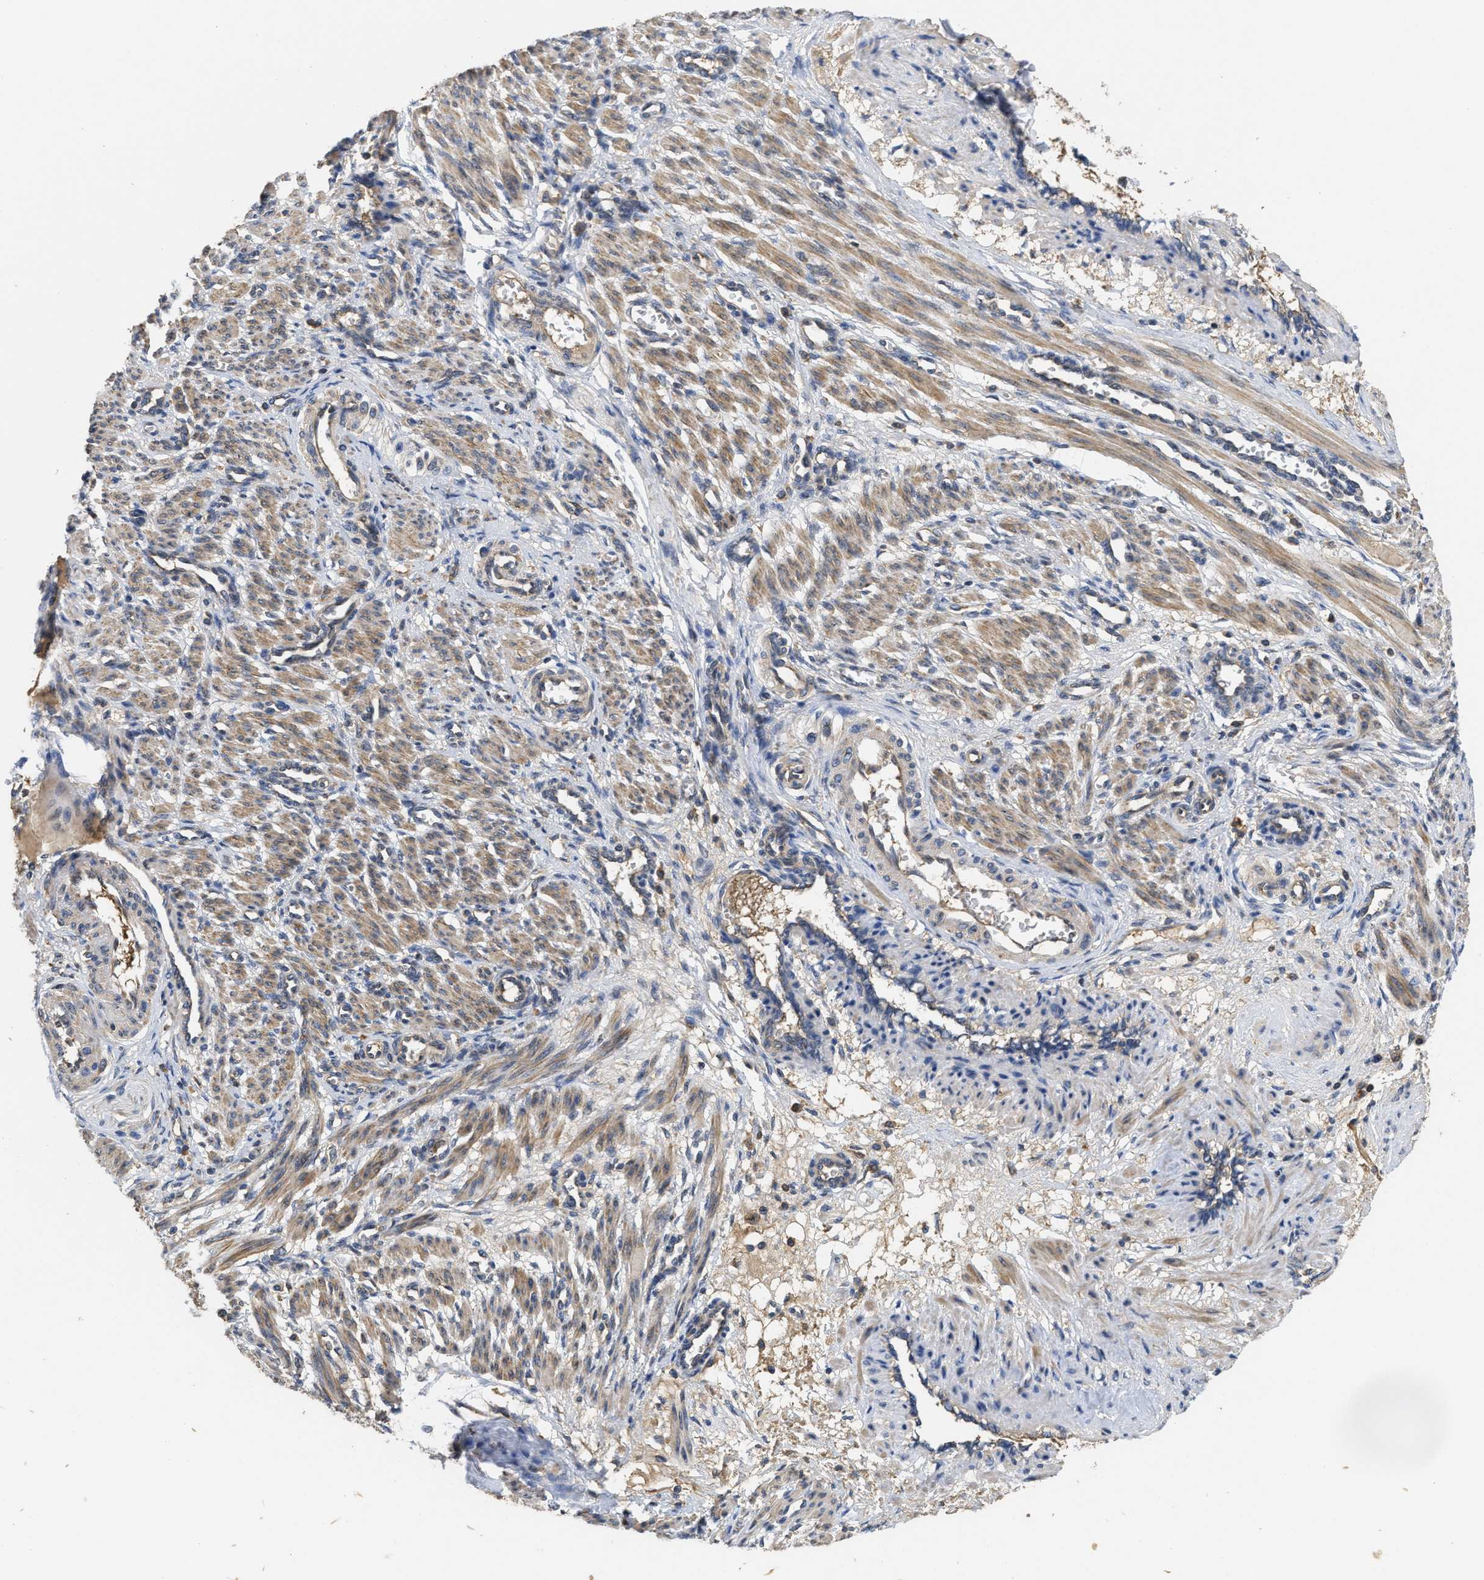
{"staining": {"intensity": "moderate", "quantity": ">75%", "location": "cytoplasmic/membranous"}, "tissue": "smooth muscle", "cell_type": "Smooth muscle cells", "image_type": "normal", "snomed": [{"axis": "morphology", "description": "Normal tissue, NOS"}, {"axis": "topography", "description": "Endometrium"}], "caption": "Protein staining reveals moderate cytoplasmic/membranous expression in about >75% of smooth muscle cells in unremarkable smooth muscle.", "gene": "RNF216", "patient": {"sex": "female", "age": 33}}